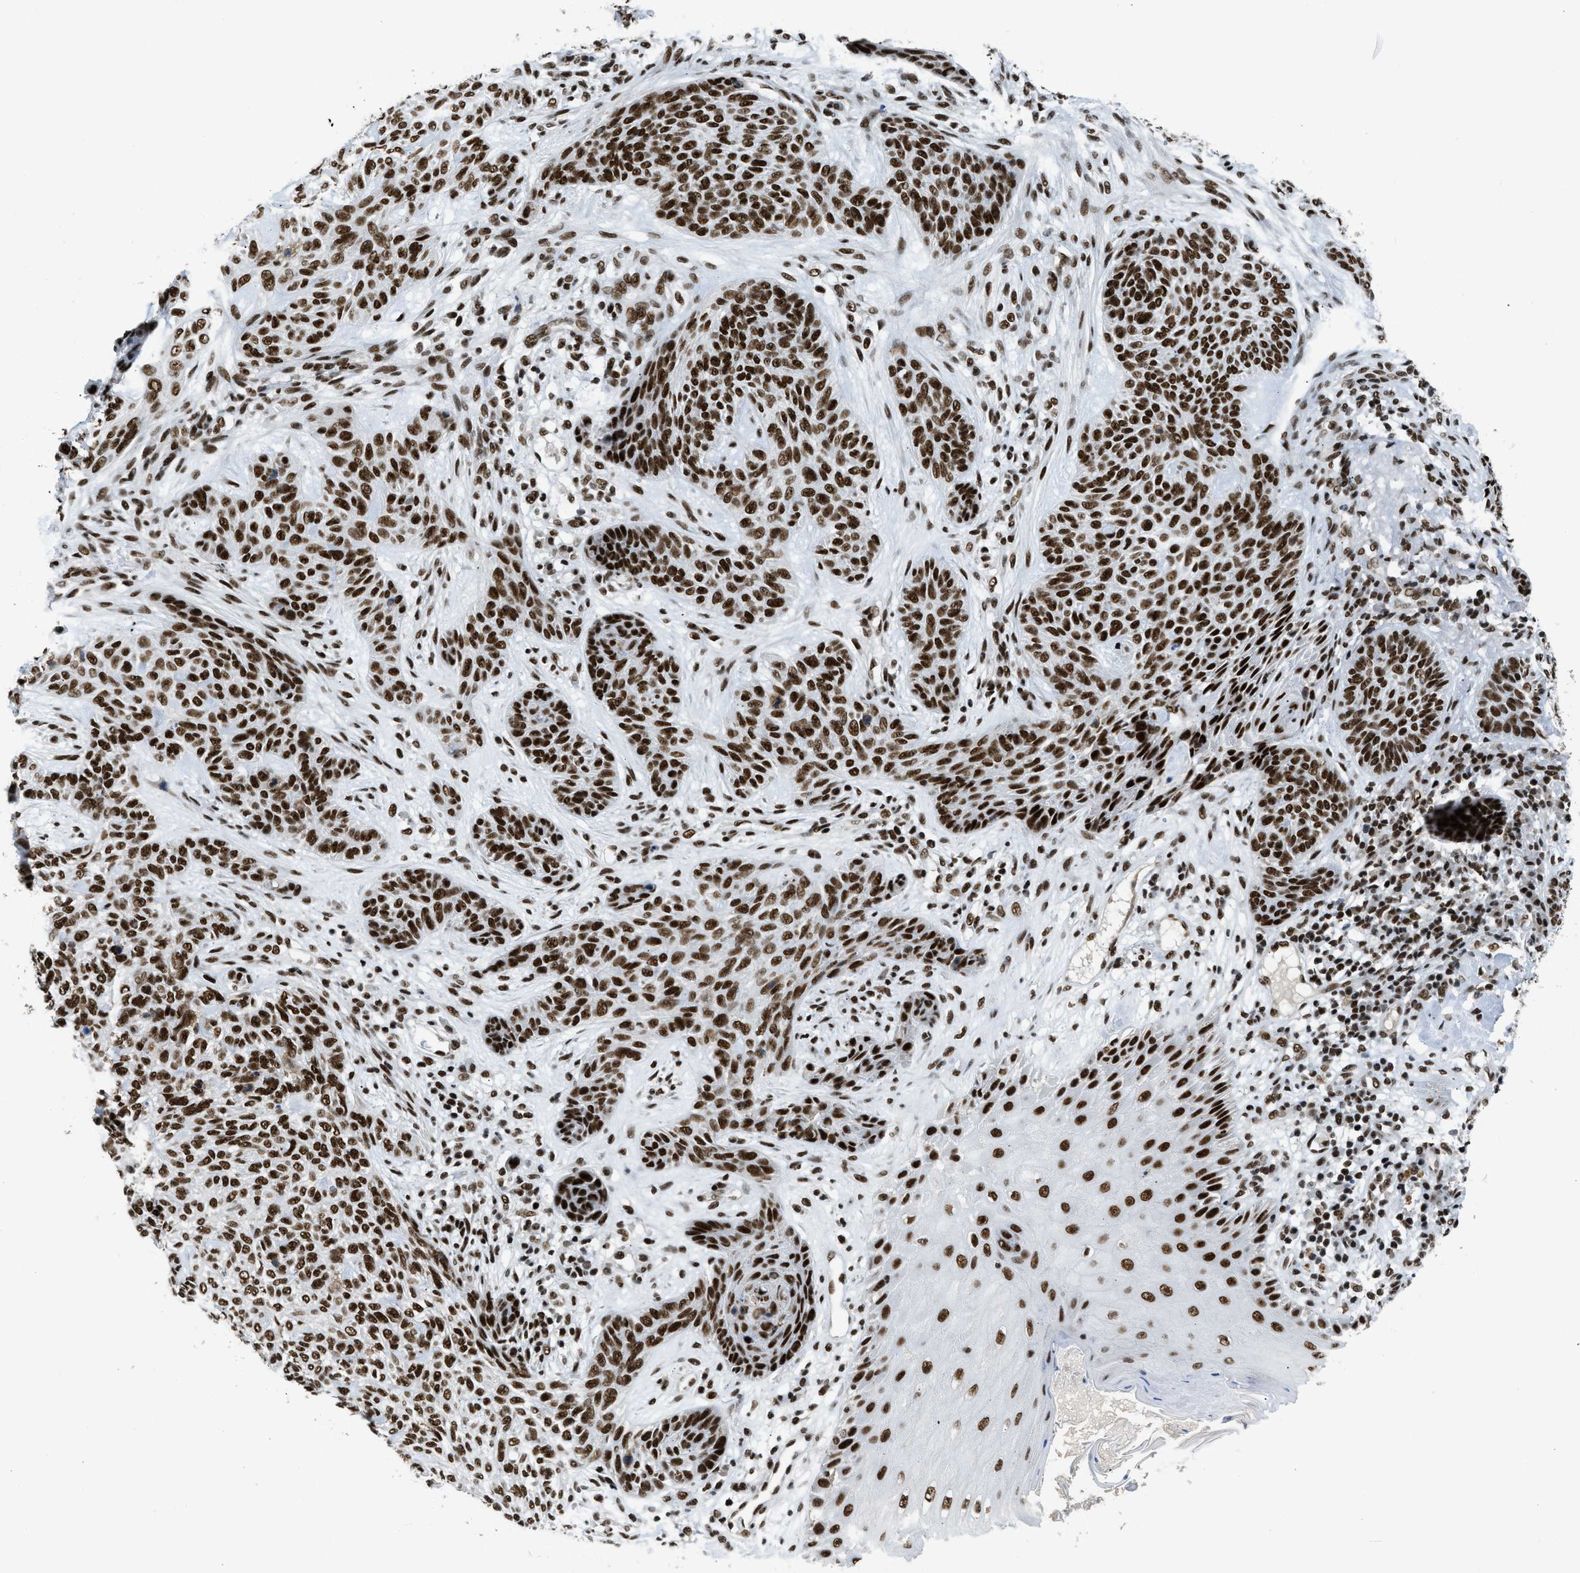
{"staining": {"intensity": "strong", "quantity": ">75%", "location": "nuclear"}, "tissue": "skin cancer", "cell_type": "Tumor cells", "image_type": "cancer", "snomed": [{"axis": "morphology", "description": "Basal cell carcinoma"}, {"axis": "topography", "description": "Skin"}], "caption": "There is high levels of strong nuclear staining in tumor cells of skin basal cell carcinoma, as demonstrated by immunohistochemical staining (brown color).", "gene": "SCAF4", "patient": {"sex": "male", "age": 55}}